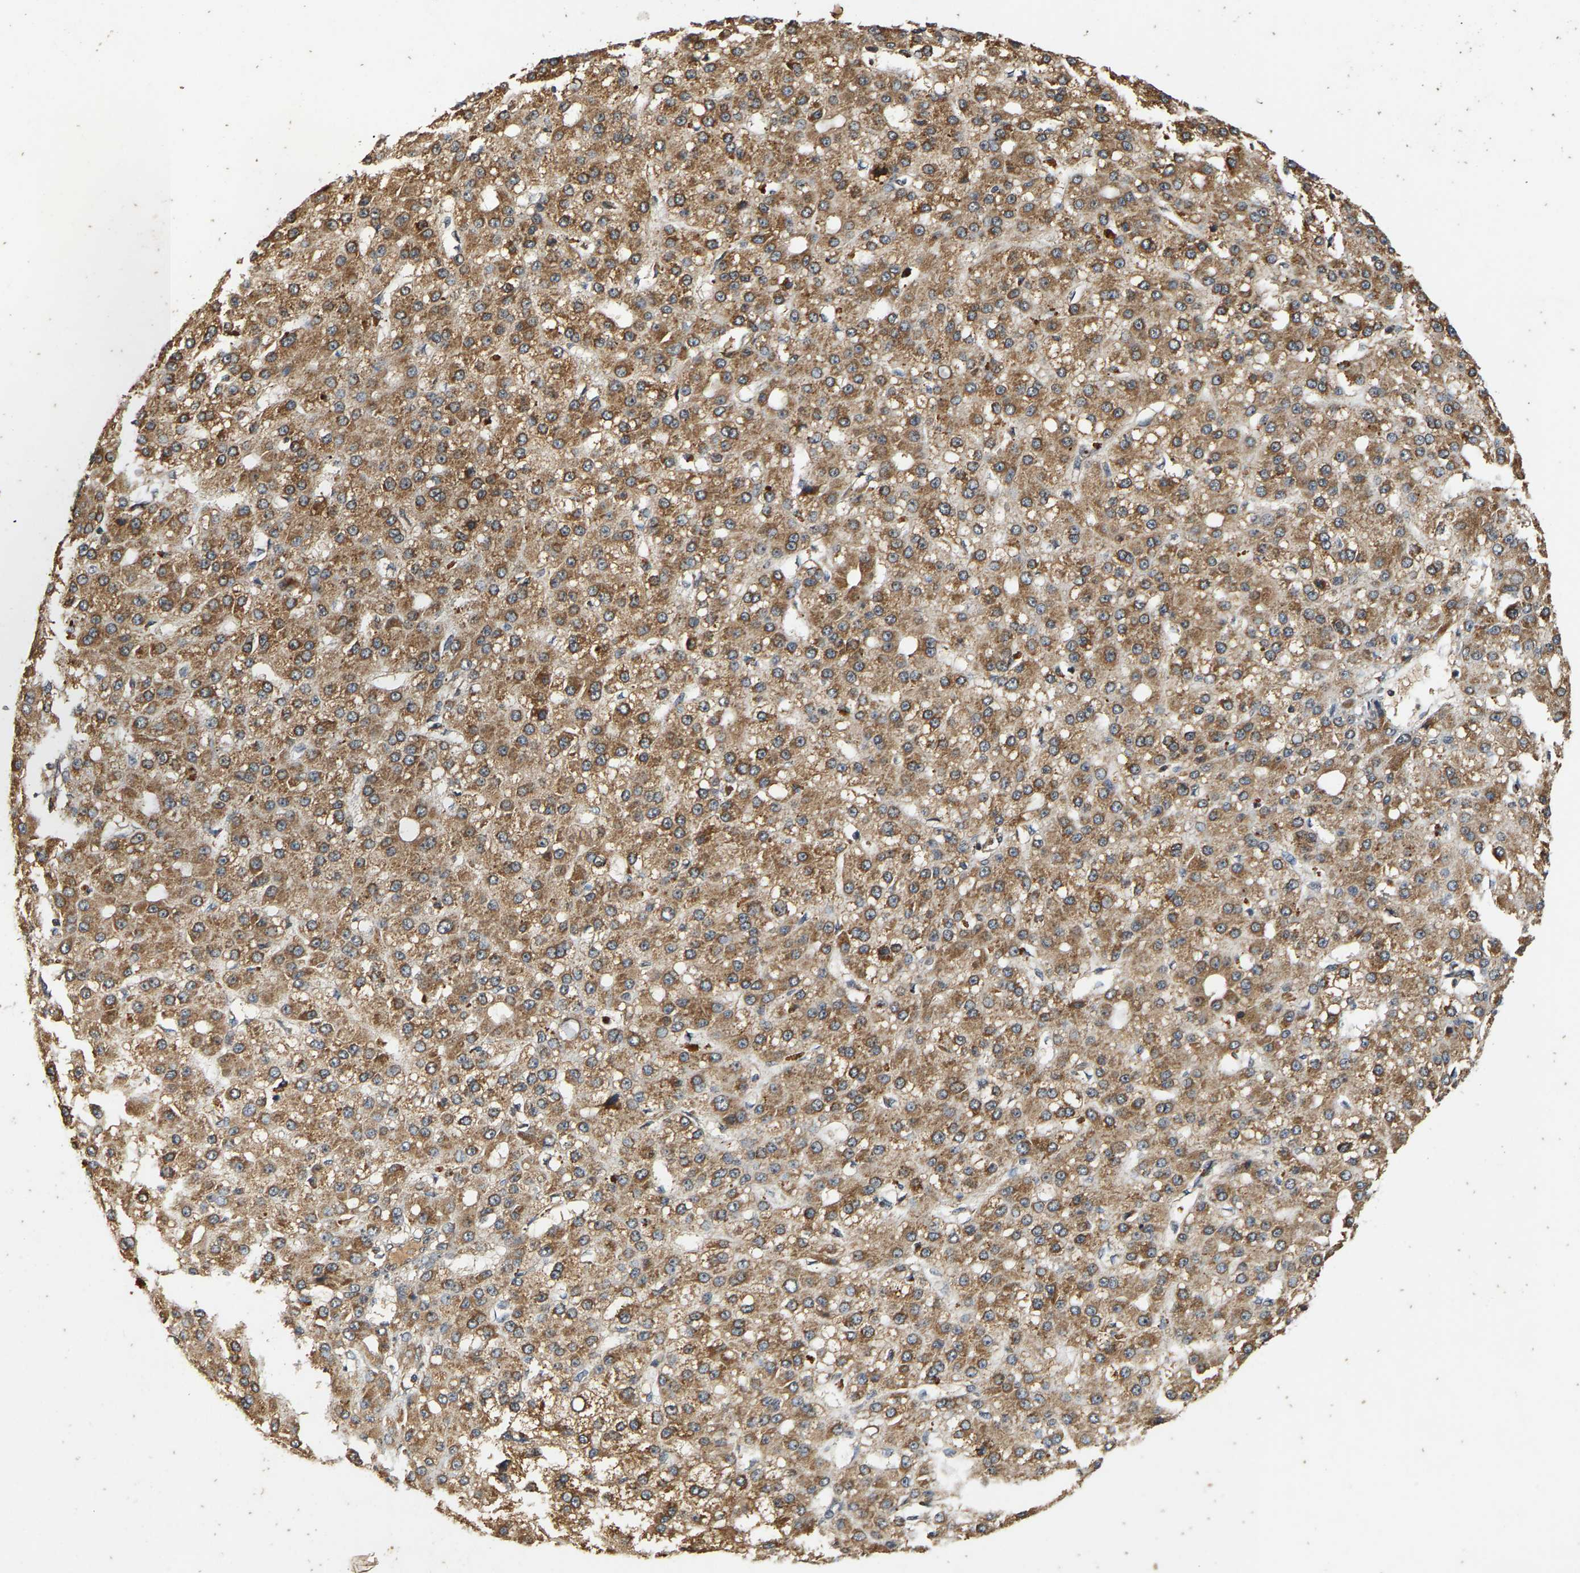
{"staining": {"intensity": "moderate", "quantity": ">75%", "location": "cytoplasmic/membranous"}, "tissue": "liver cancer", "cell_type": "Tumor cells", "image_type": "cancer", "snomed": [{"axis": "morphology", "description": "Carcinoma, Hepatocellular, NOS"}, {"axis": "topography", "description": "Liver"}], "caption": "Protein expression analysis of liver cancer (hepatocellular carcinoma) reveals moderate cytoplasmic/membranous expression in approximately >75% of tumor cells.", "gene": "CIDEC", "patient": {"sex": "male", "age": 67}}